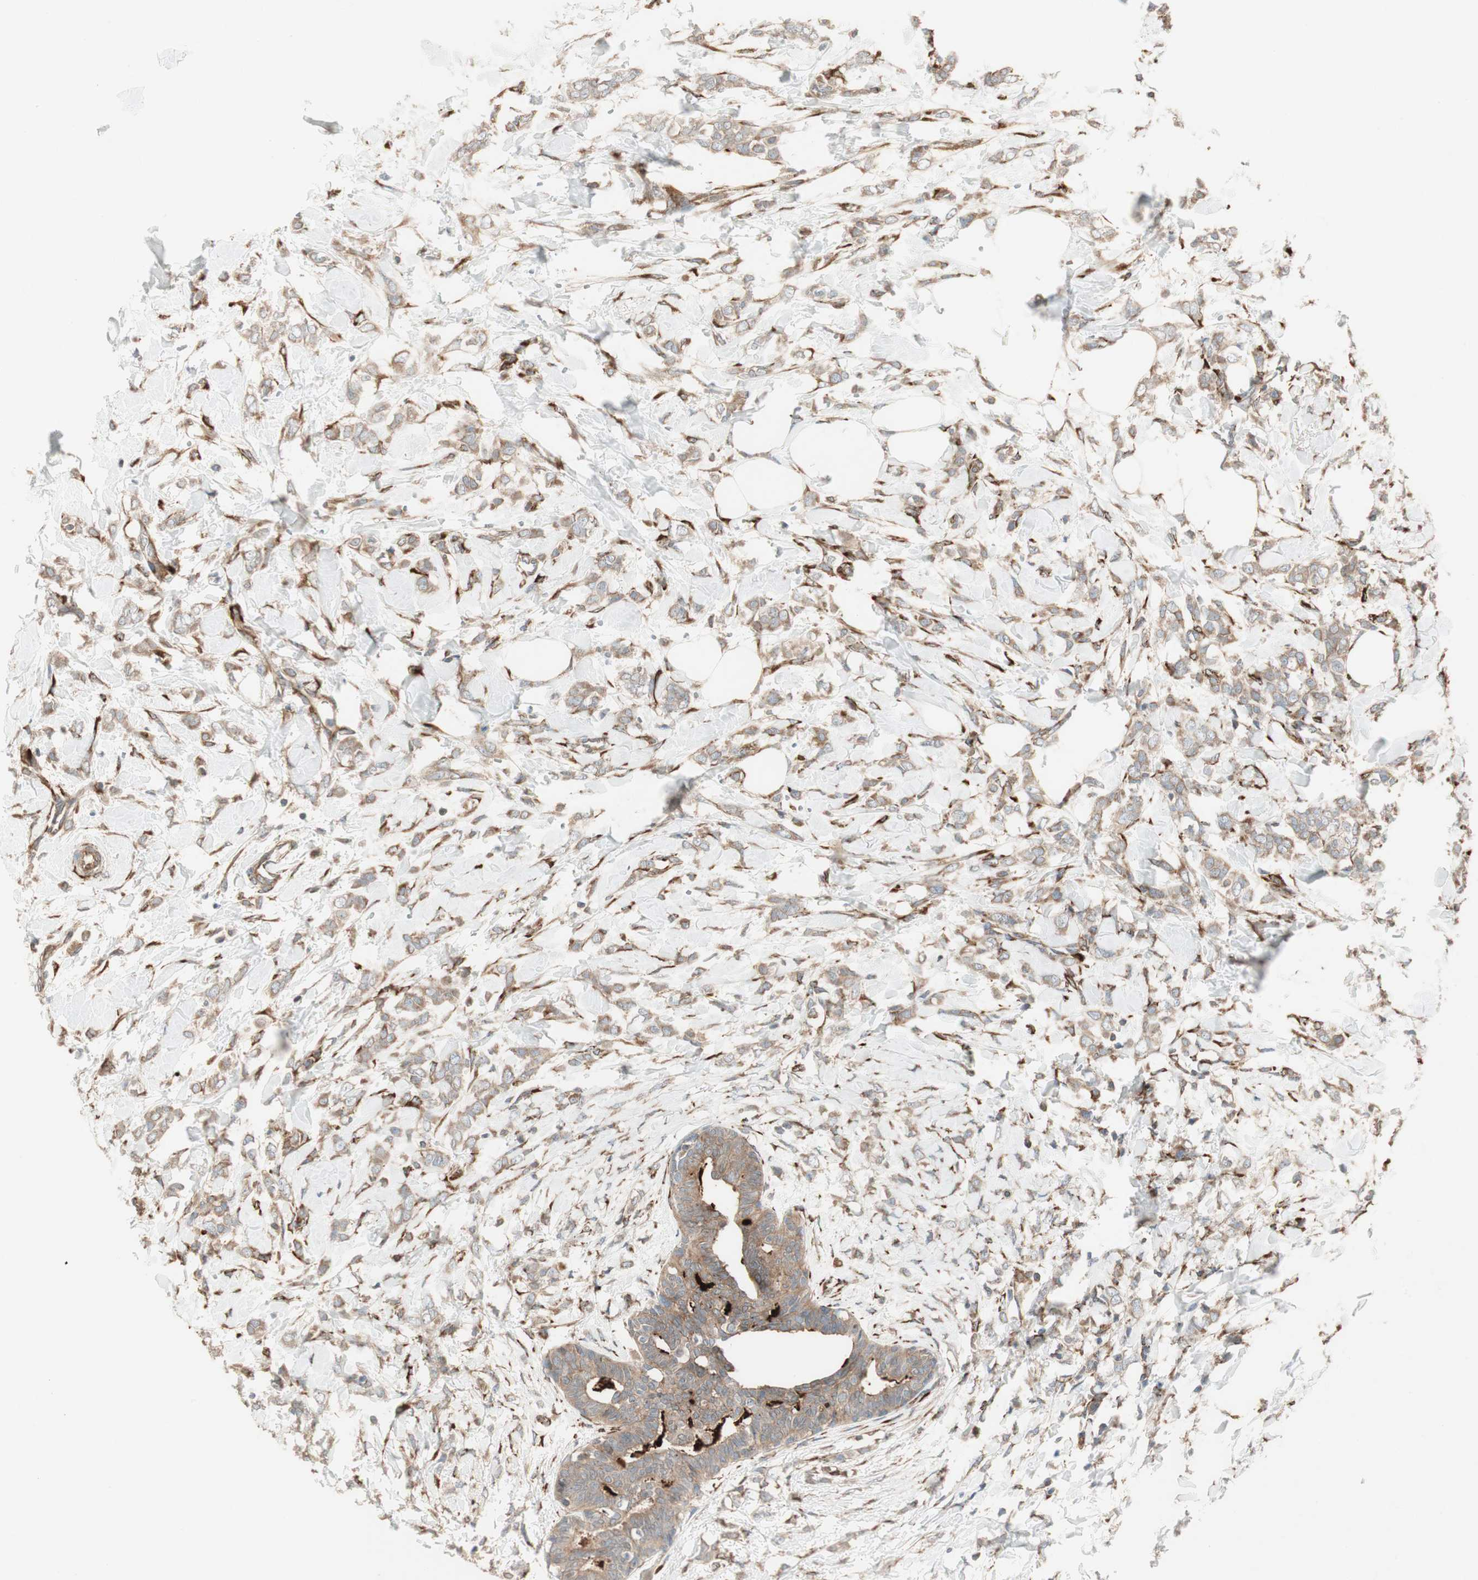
{"staining": {"intensity": "weak", "quantity": ">75%", "location": "cytoplasmic/membranous"}, "tissue": "breast cancer", "cell_type": "Tumor cells", "image_type": "cancer", "snomed": [{"axis": "morphology", "description": "Lobular carcinoma, in situ"}, {"axis": "morphology", "description": "Lobular carcinoma"}, {"axis": "topography", "description": "Breast"}], "caption": "A low amount of weak cytoplasmic/membranous staining is seen in about >75% of tumor cells in breast cancer (lobular carcinoma) tissue.", "gene": "PRKG1", "patient": {"sex": "female", "age": 41}}